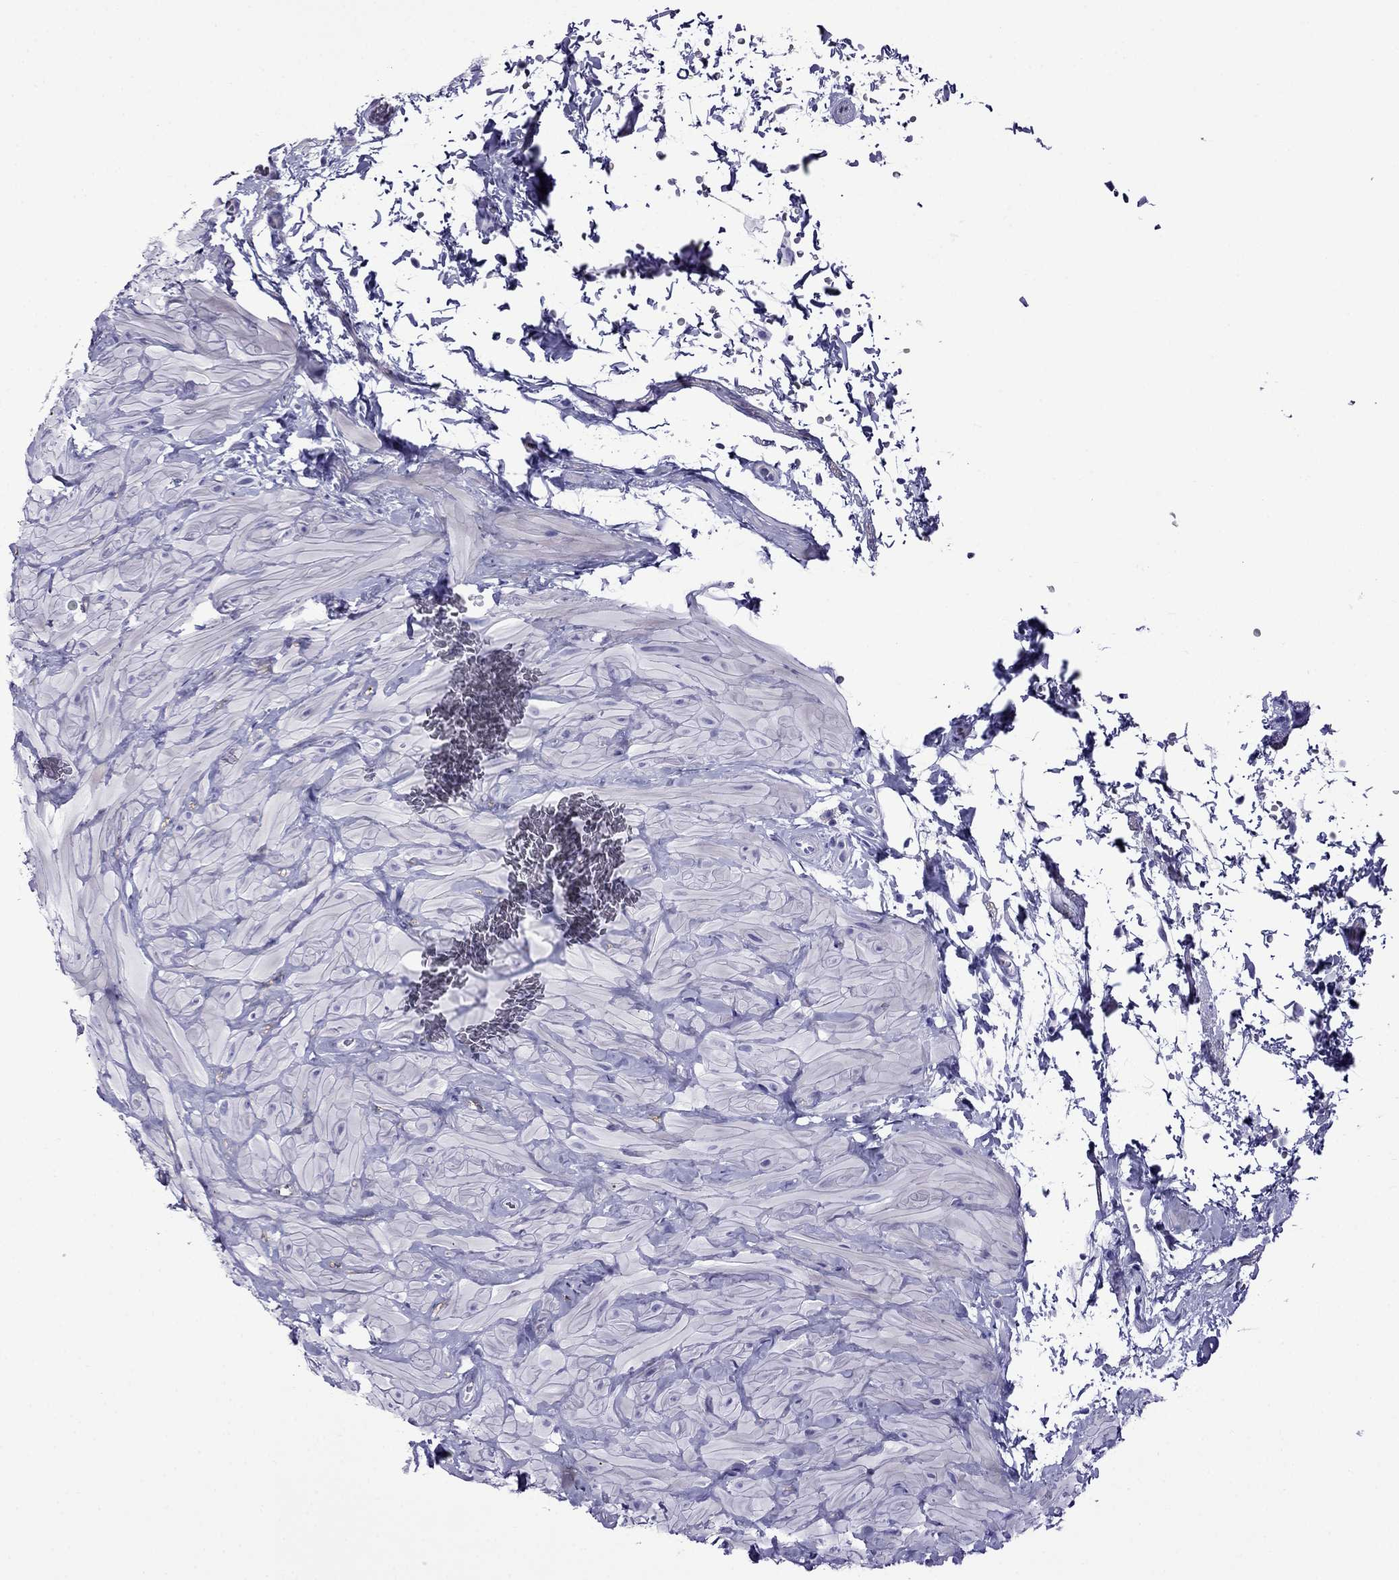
{"staining": {"intensity": "negative", "quantity": "none", "location": "none"}, "tissue": "epididymis", "cell_type": "Glandular cells", "image_type": "normal", "snomed": [{"axis": "morphology", "description": "Normal tissue, NOS"}, {"axis": "topography", "description": "Epididymis"}, {"axis": "topography", "description": "Vas deferens"}], "caption": "Immunohistochemical staining of unremarkable epididymis shows no significant staining in glandular cells. The staining was performed using DAB (3,3'-diaminobenzidine) to visualize the protein expression in brown, while the nuclei were stained in blue with hematoxylin (Magnification: 20x).", "gene": "CRYBA1", "patient": {"sex": "male", "age": 23}}